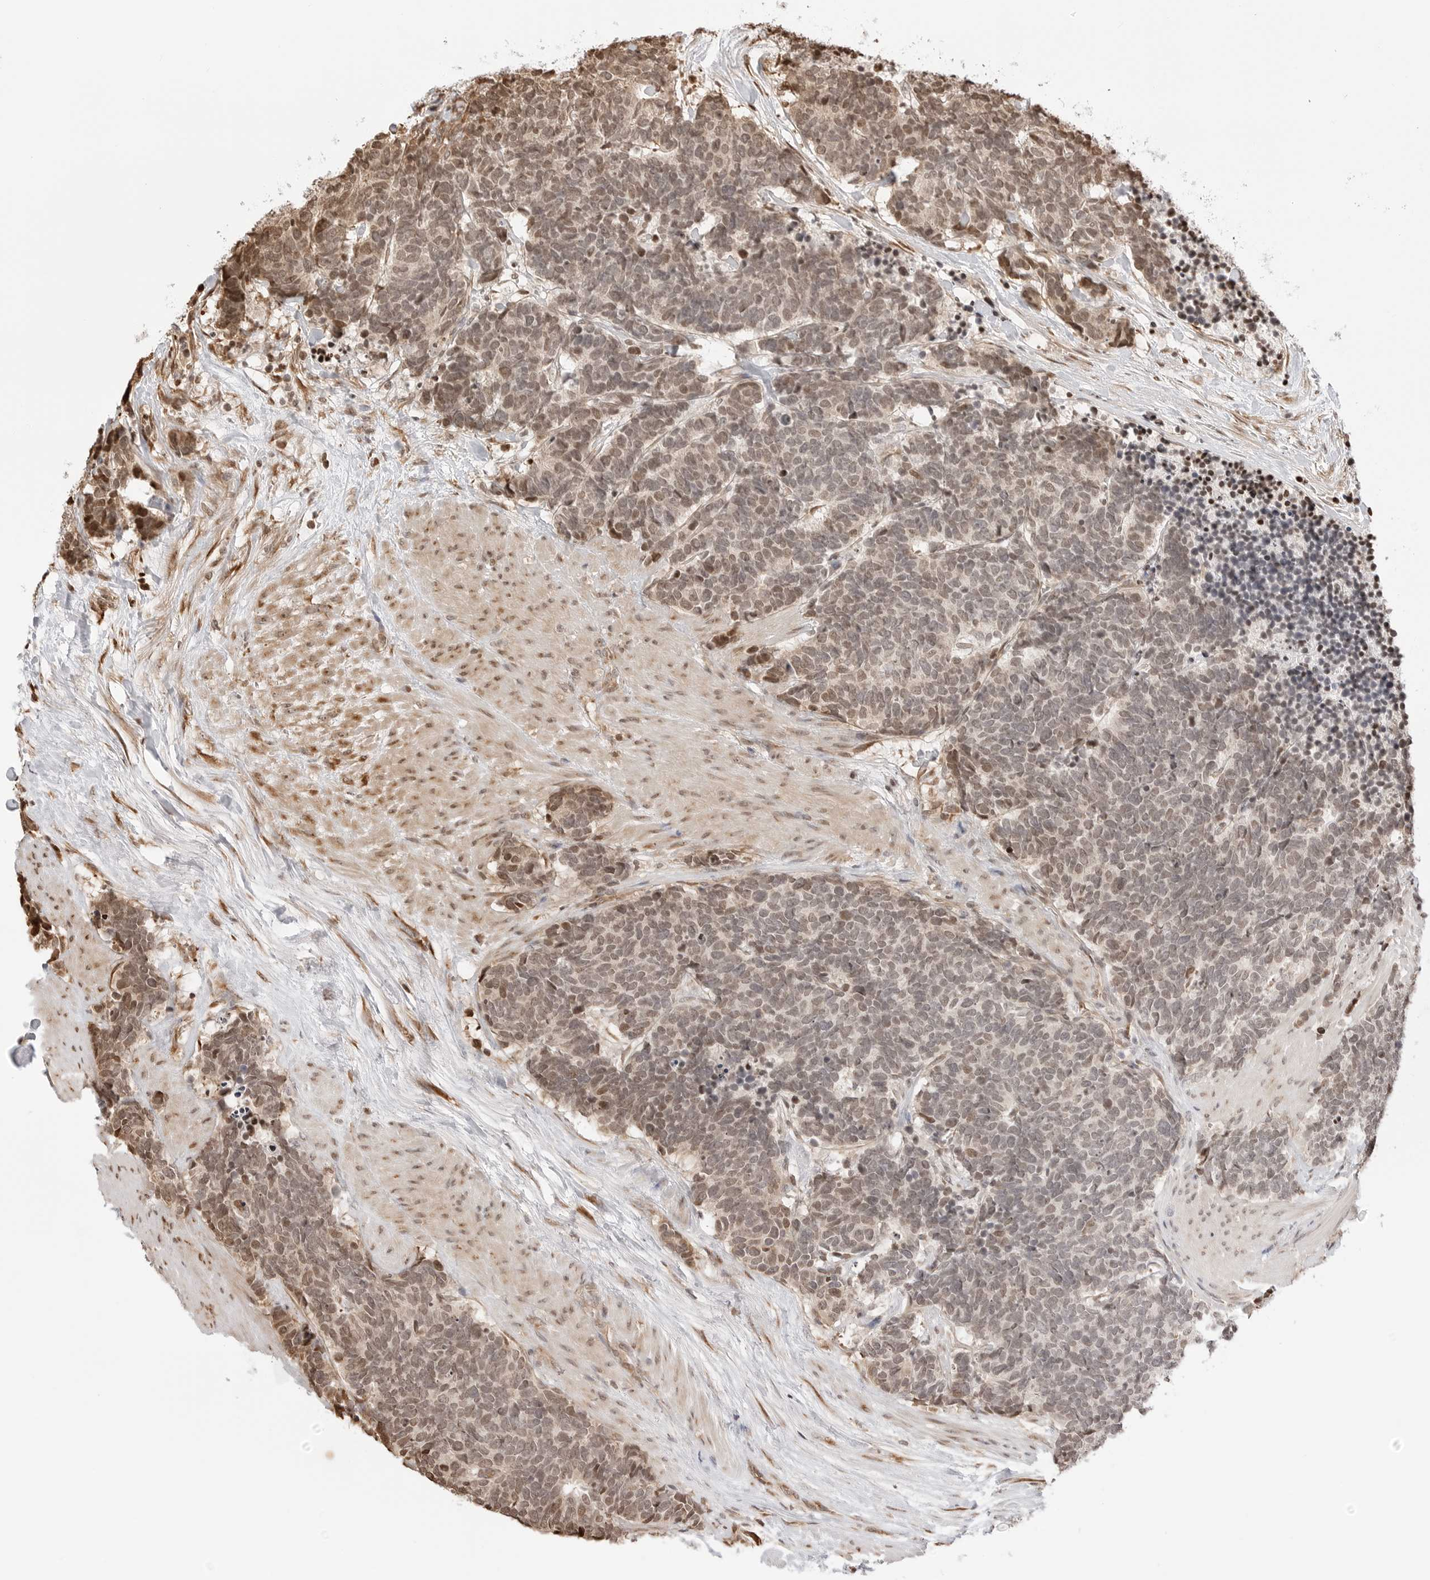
{"staining": {"intensity": "weak", "quantity": "25%-75%", "location": "nuclear"}, "tissue": "carcinoid", "cell_type": "Tumor cells", "image_type": "cancer", "snomed": [{"axis": "morphology", "description": "Carcinoma, NOS"}, {"axis": "morphology", "description": "Carcinoid, malignant, NOS"}, {"axis": "topography", "description": "Urinary bladder"}], "caption": "An immunohistochemistry micrograph of neoplastic tissue is shown. Protein staining in brown shows weak nuclear positivity in carcinoid within tumor cells.", "gene": "FKBP14", "patient": {"sex": "male", "age": 57}}